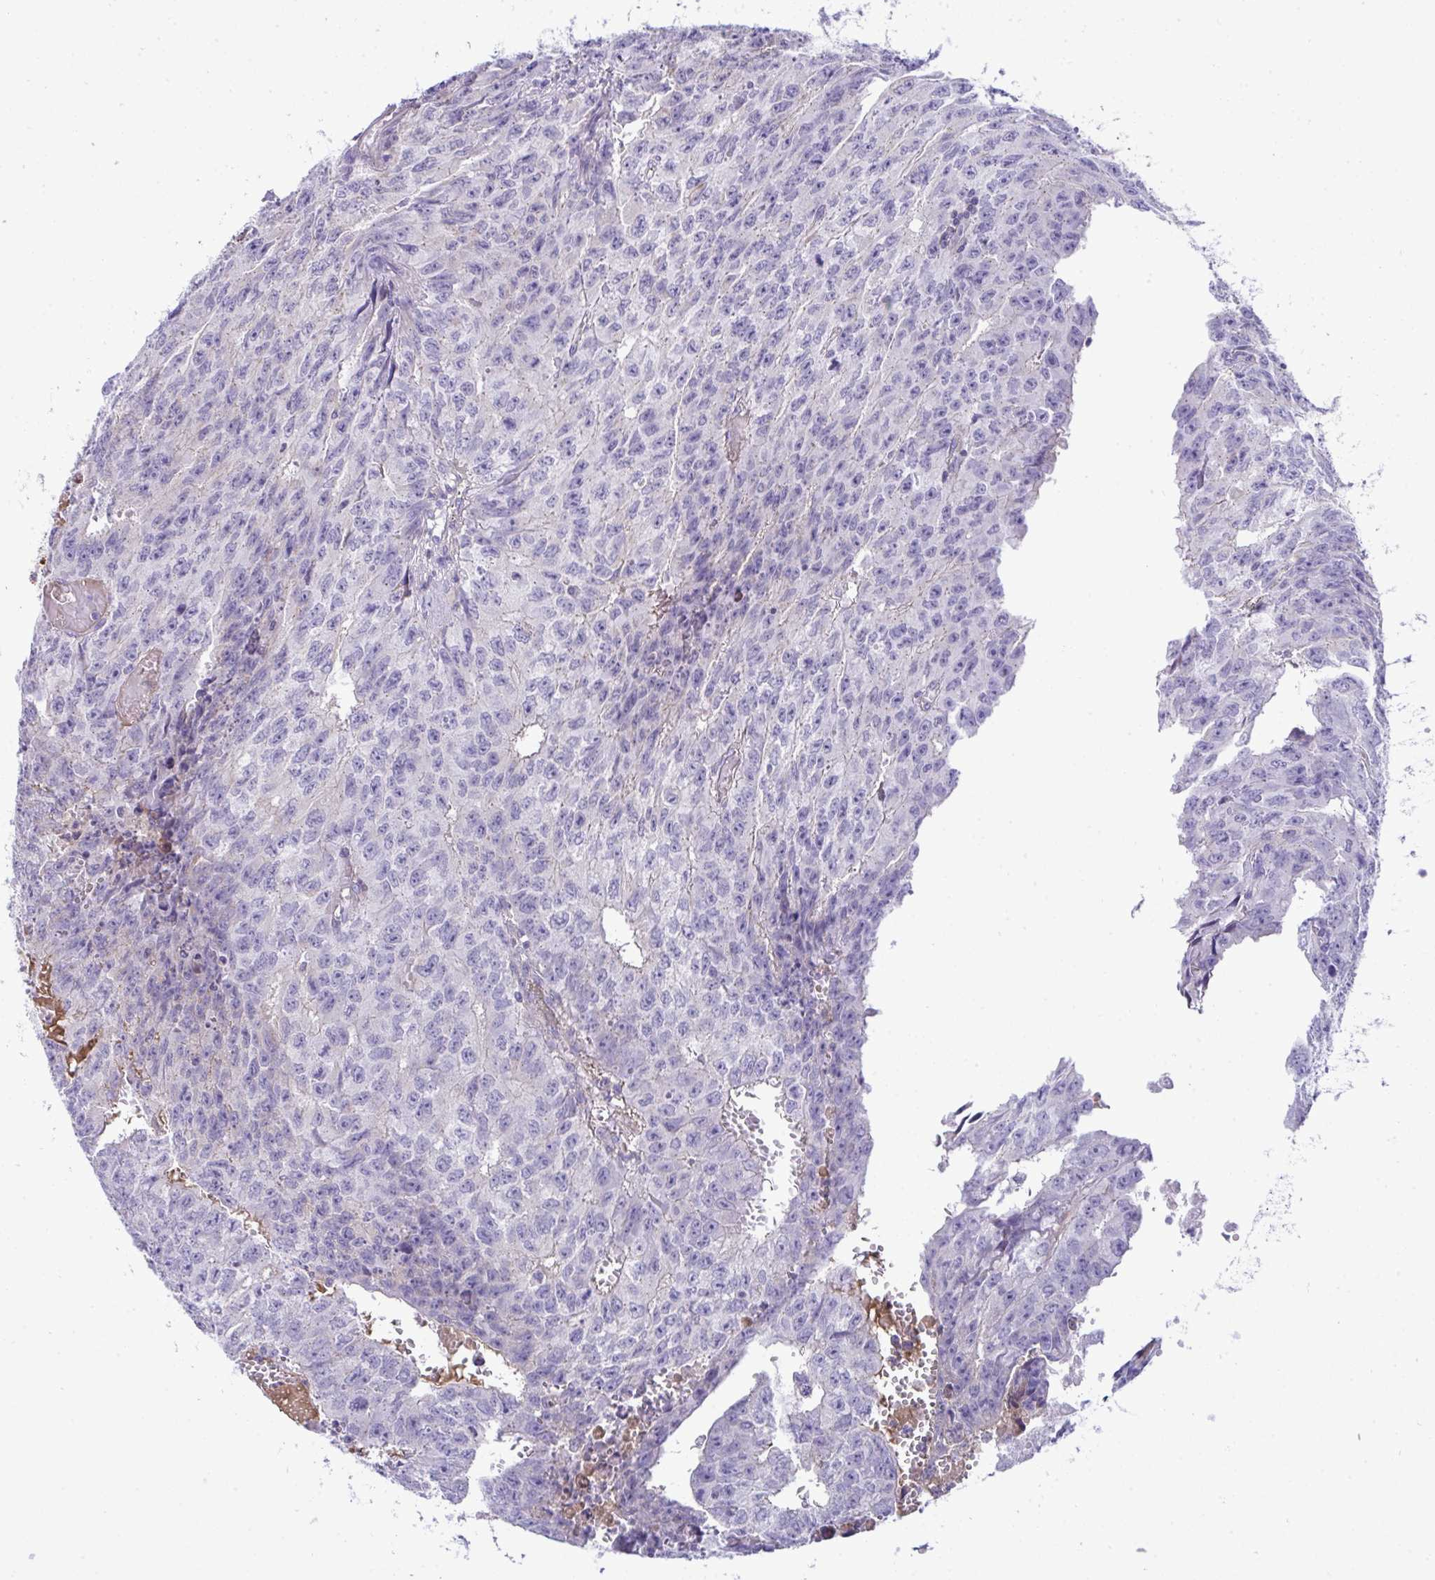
{"staining": {"intensity": "negative", "quantity": "none", "location": "none"}, "tissue": "testis cancer", "cell_type": "Tumor cells", "image_type": "cancer", "snomed": [{"axis": "morphology", "description": "Carcinoma, Embryonal, NOS"}, {"axis": "morphology", "description": "Teratoma, malignant, NOS"}, {"axis": "topography", "description": "Testis"}], "caption": "Immunohistochemistry (IHC) image of human embryonal carcinoma (testis) stained for a protein (brown), which demonstrates no expression in tumor cells.", "gene": "PLA2G12B", "patient": {"sex": "male", "age": 24}}